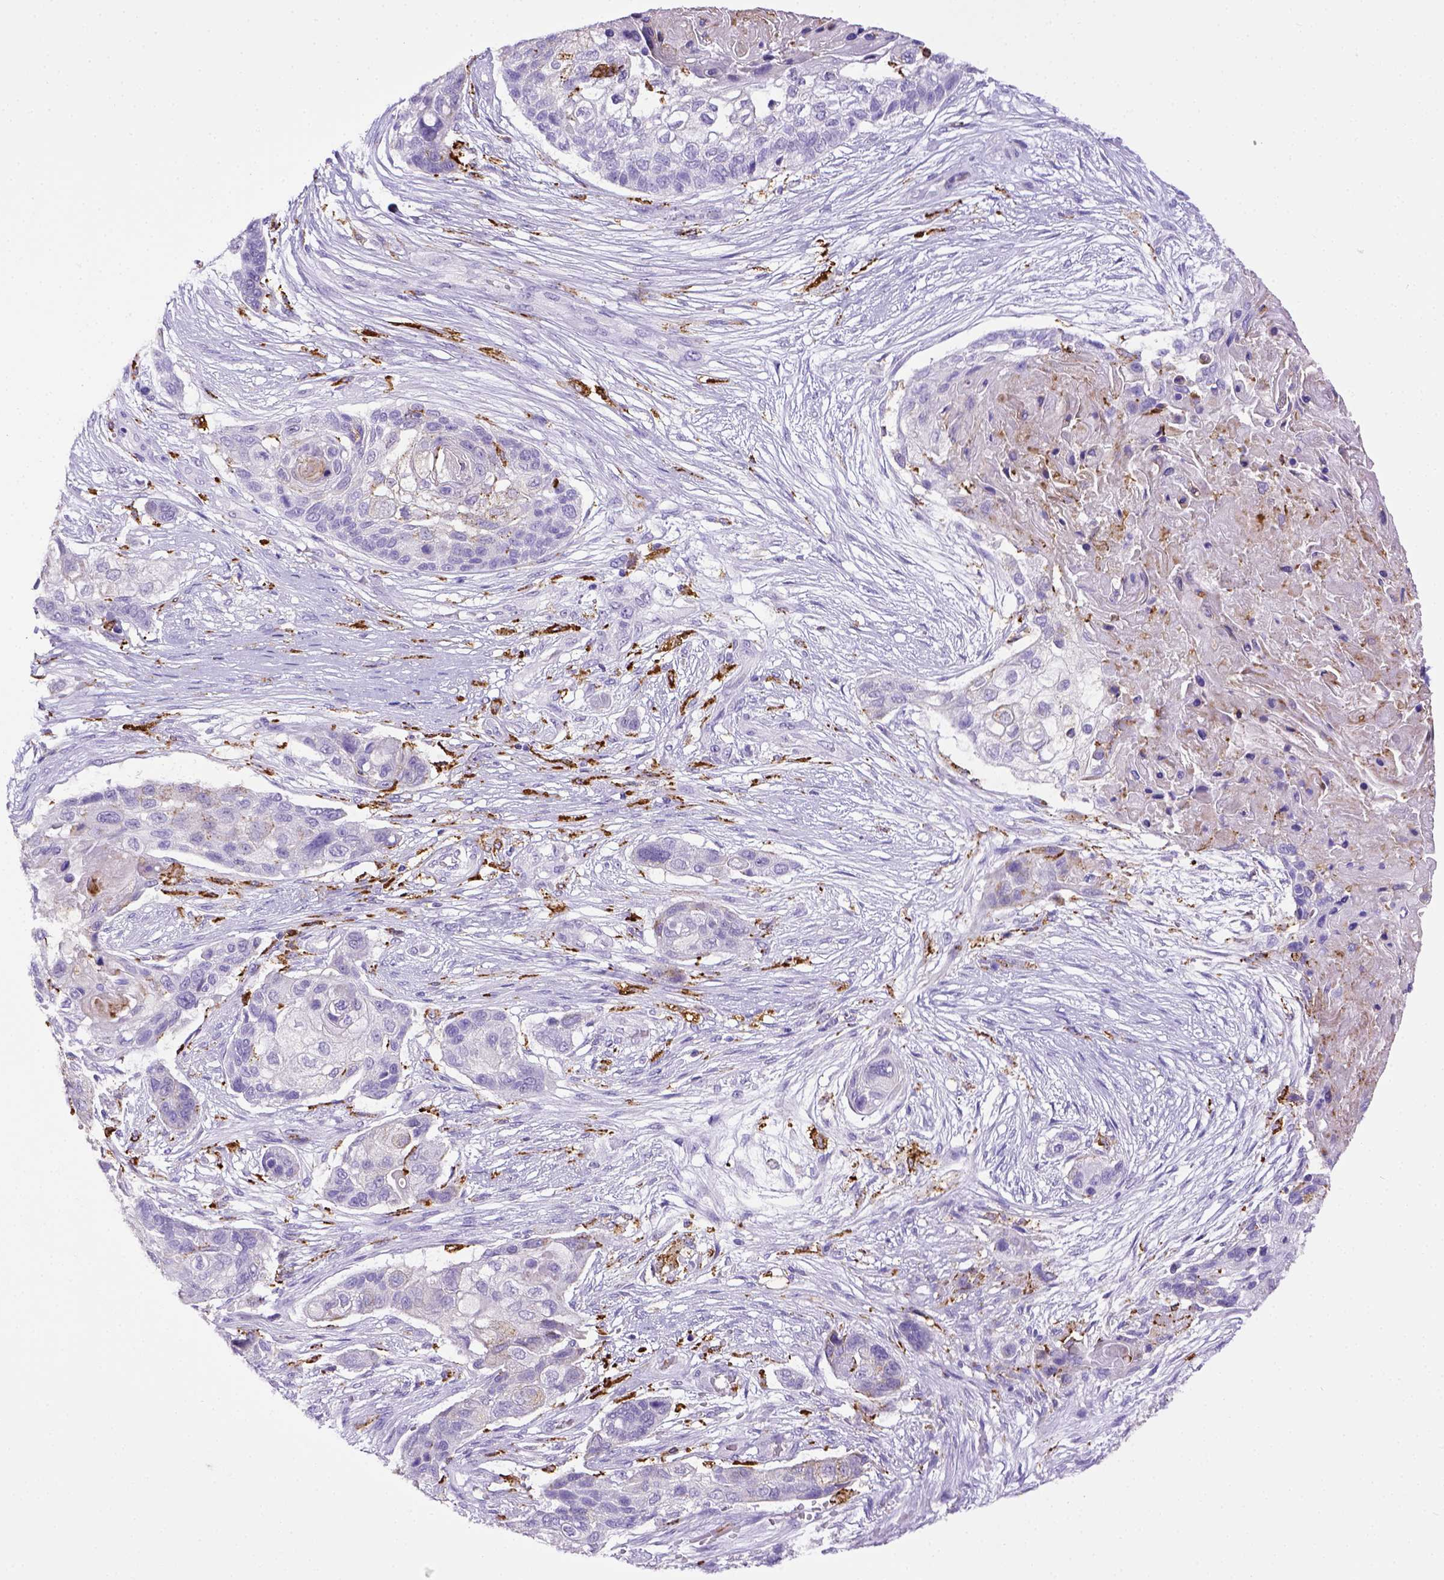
{"staining": {"intensity": "negative", "quantity": "none", "location": "none"}, "tissue": "lung cancer", "cell_type": "Tumor cells", "image_type": "cancer", "snomed": [{"axis": "morphology", "description": "Squamous cell carcinoma, NOS"}, {"axis": "topography", "description": "Lung"}], "caption": "This is an immunohistochemistry (IHC) photomicrograph of human squamous cell carcinoma (lung). There is no positivity in tumor cells.", "gene": "CD68", "patient": {"sex": "male", "age": 69}}